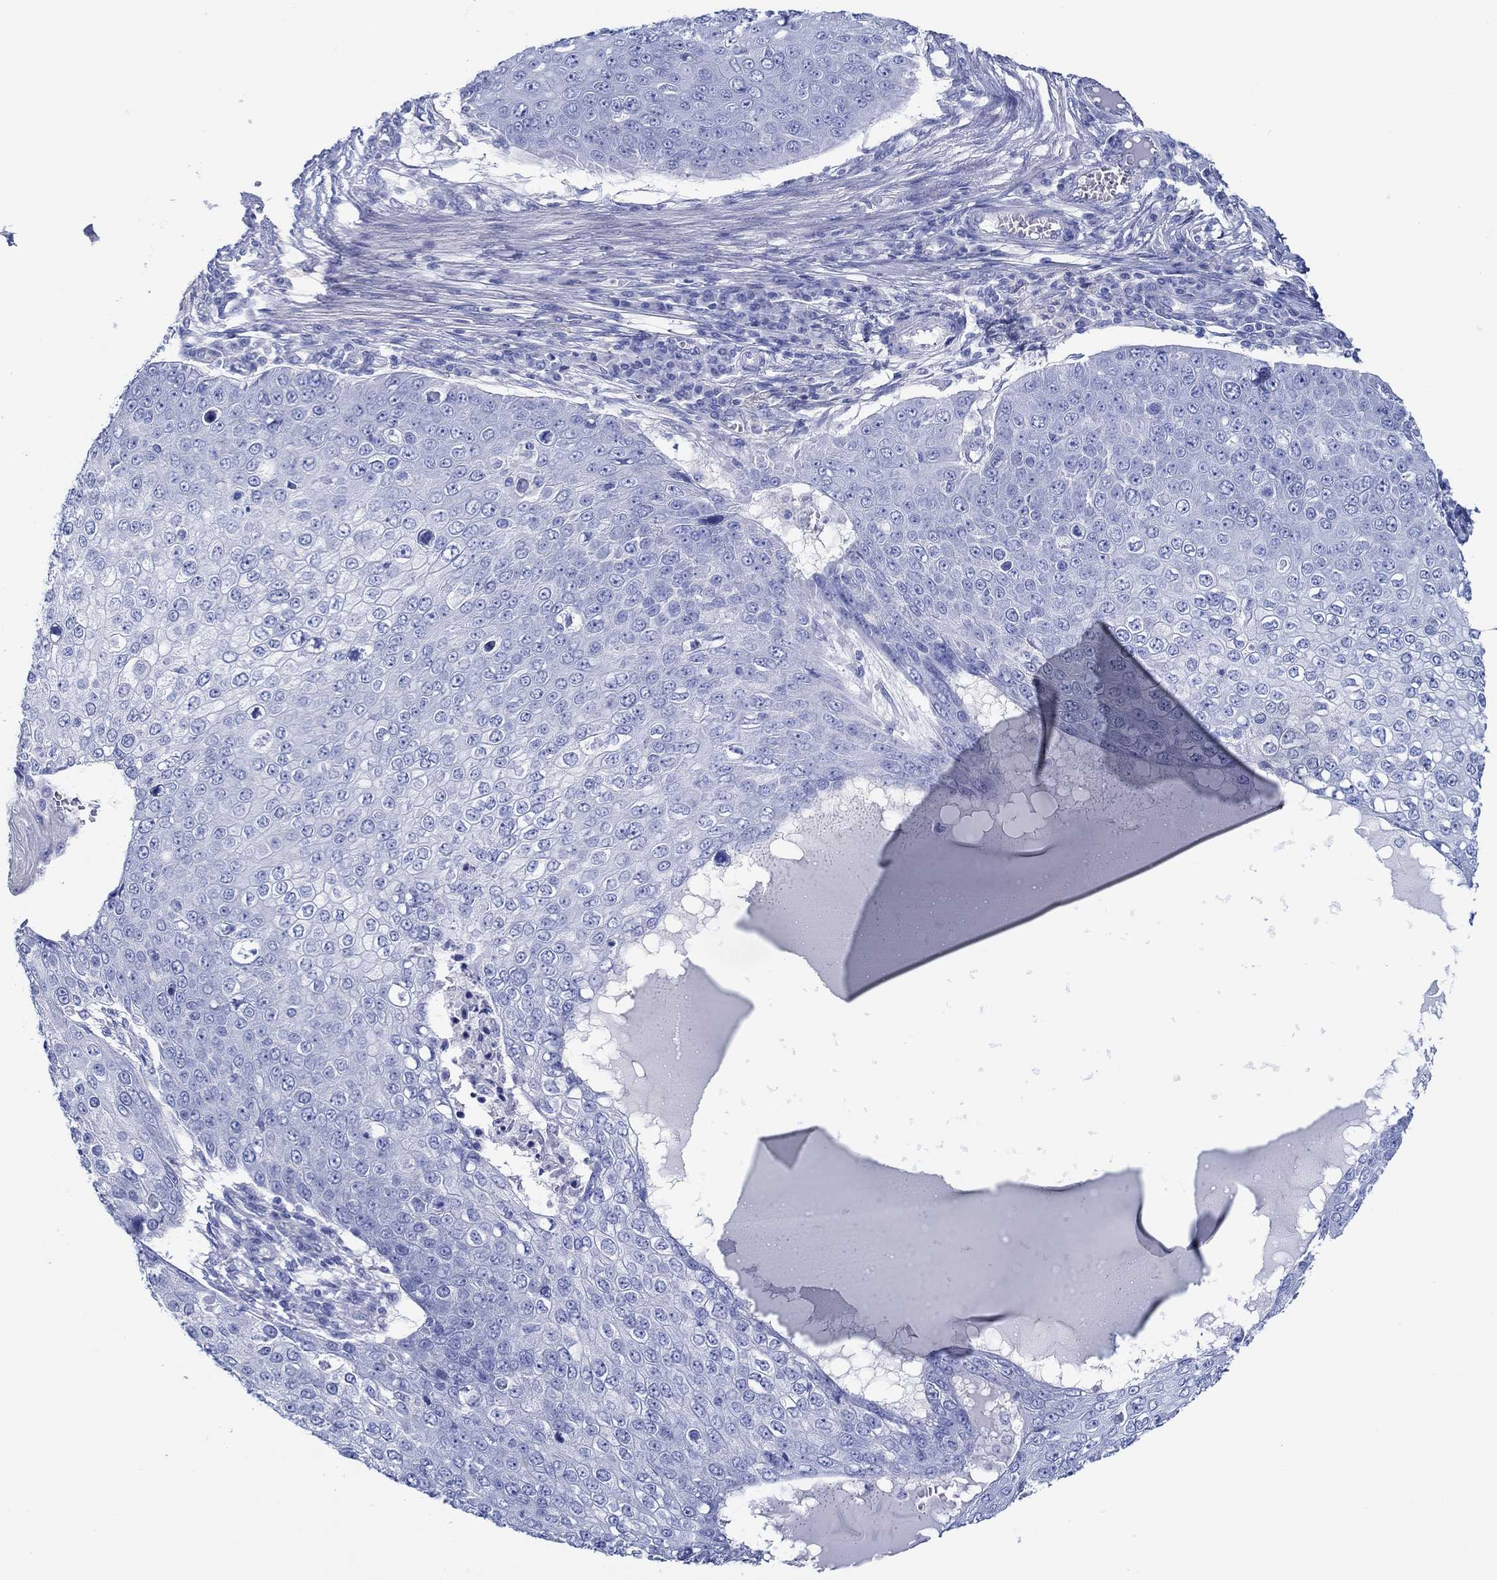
{"staining": {"intensity": "negative", "quantity": "none", "location": "none"}, "tissue": "skin cancer", "cell_type": "Tumor cells", "image_type": "cancer", "snomed": [{"axis": "morphology", "description": "Squamous cell carcinoma, NOS"}, {"axis": "topography", "description": "Skin"}], "caption": "This is an IHC photomicrograph of human squamous cell carcinoma (skin). There is no positivity in tumor cells.", "gene": "IGFBP6", "patient": {"sex": "male", "age": 71}}